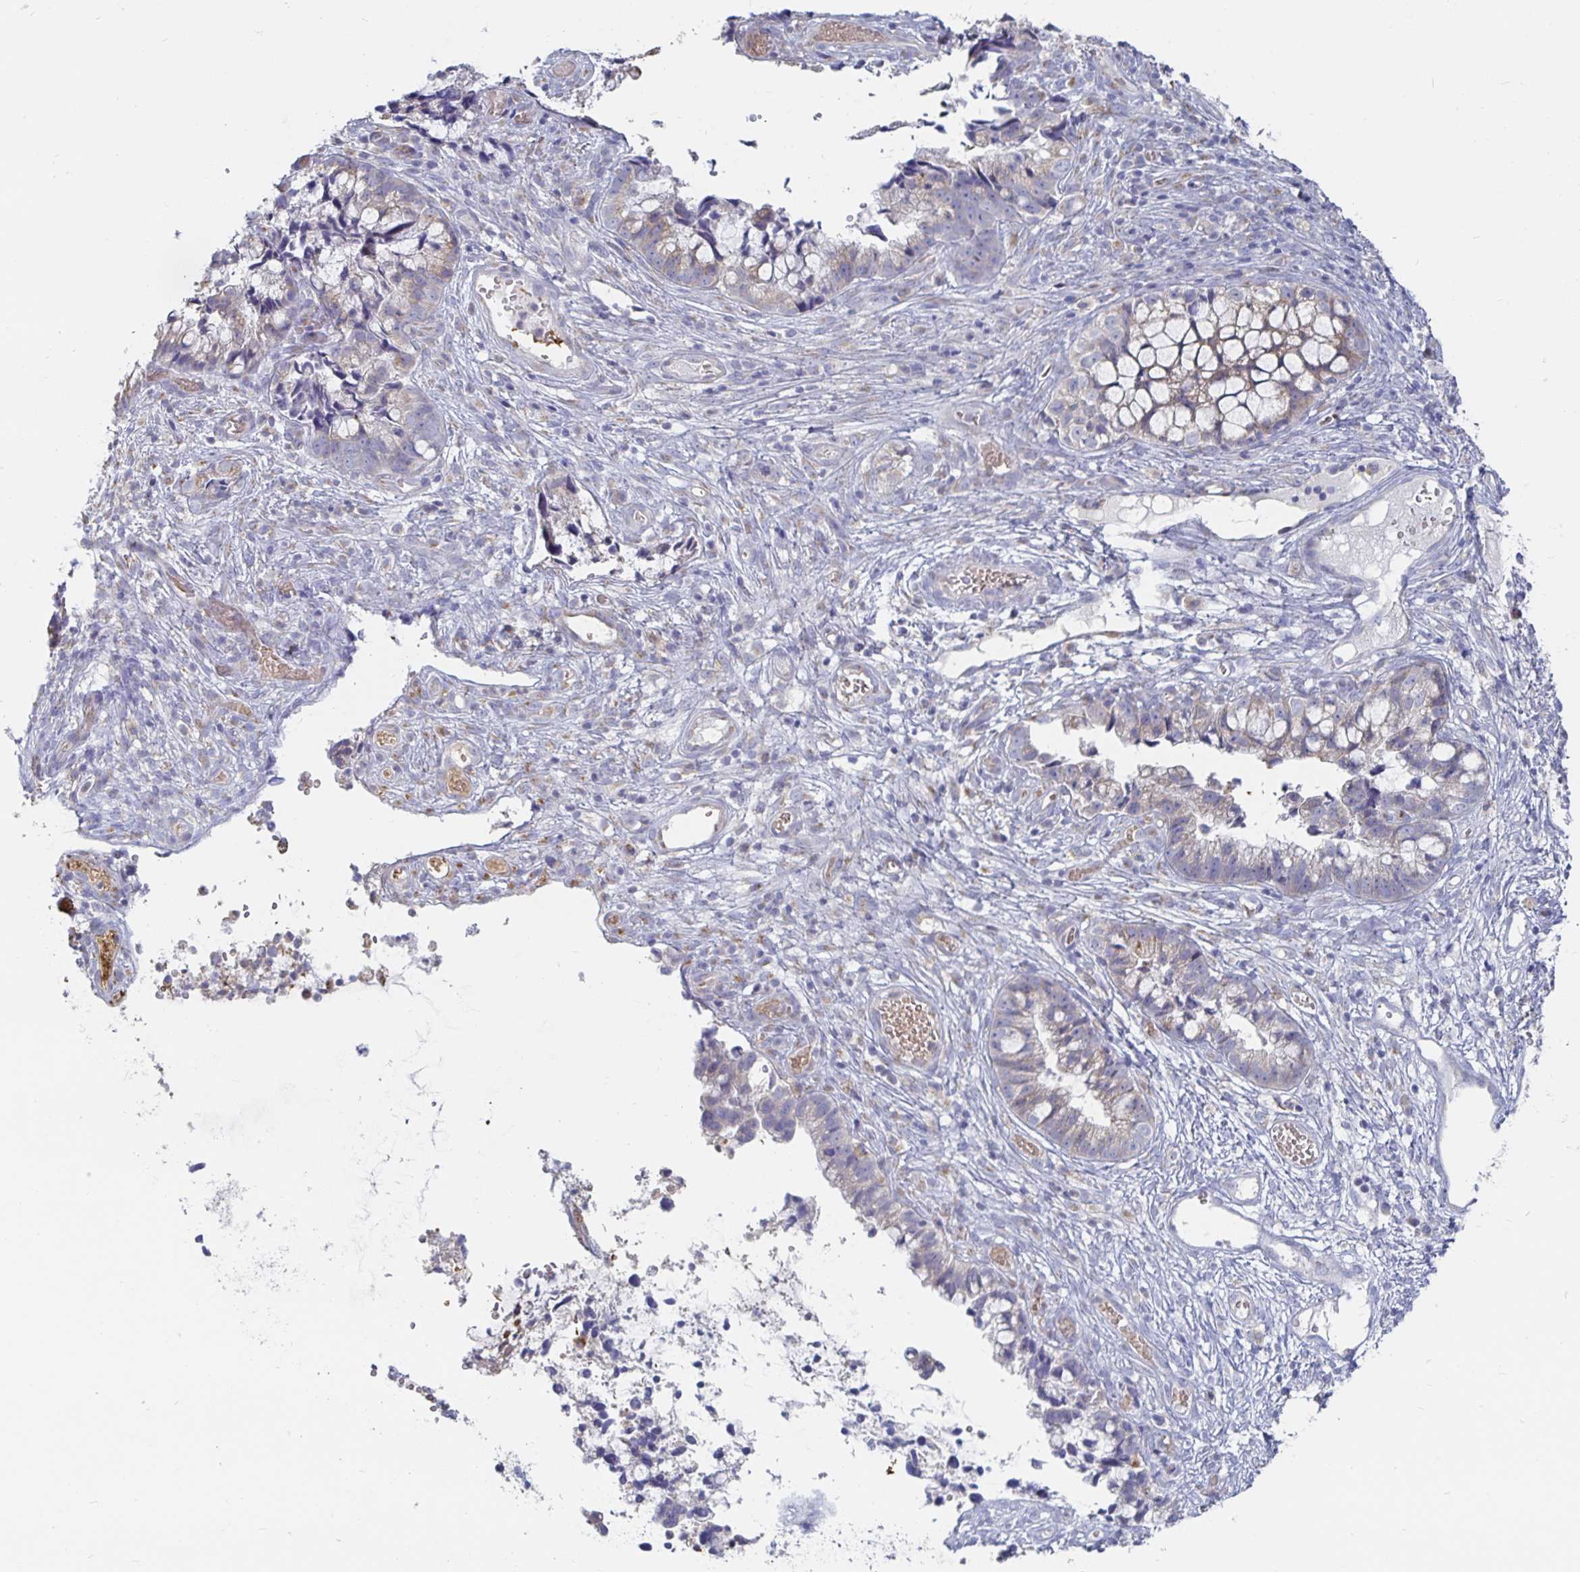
{"staining": {"intensity": "negative", "quantity": "none", "location": "none"}, "tissue": "cervical cancer", "cell_type": "Tumor cells", "image_type": "cancer", "snomed": [{"axis": "morphology", "description": "Adenocarcinoma, NOS"}, {"axis": "topography", "description": "Cervix"}], "caption": "The histopathology image displays no staining of tumor cells in cervical cancer (adenocarcinoma).", "gene": "SPPL3", "patient": {"sex": "female", "age": 44}}